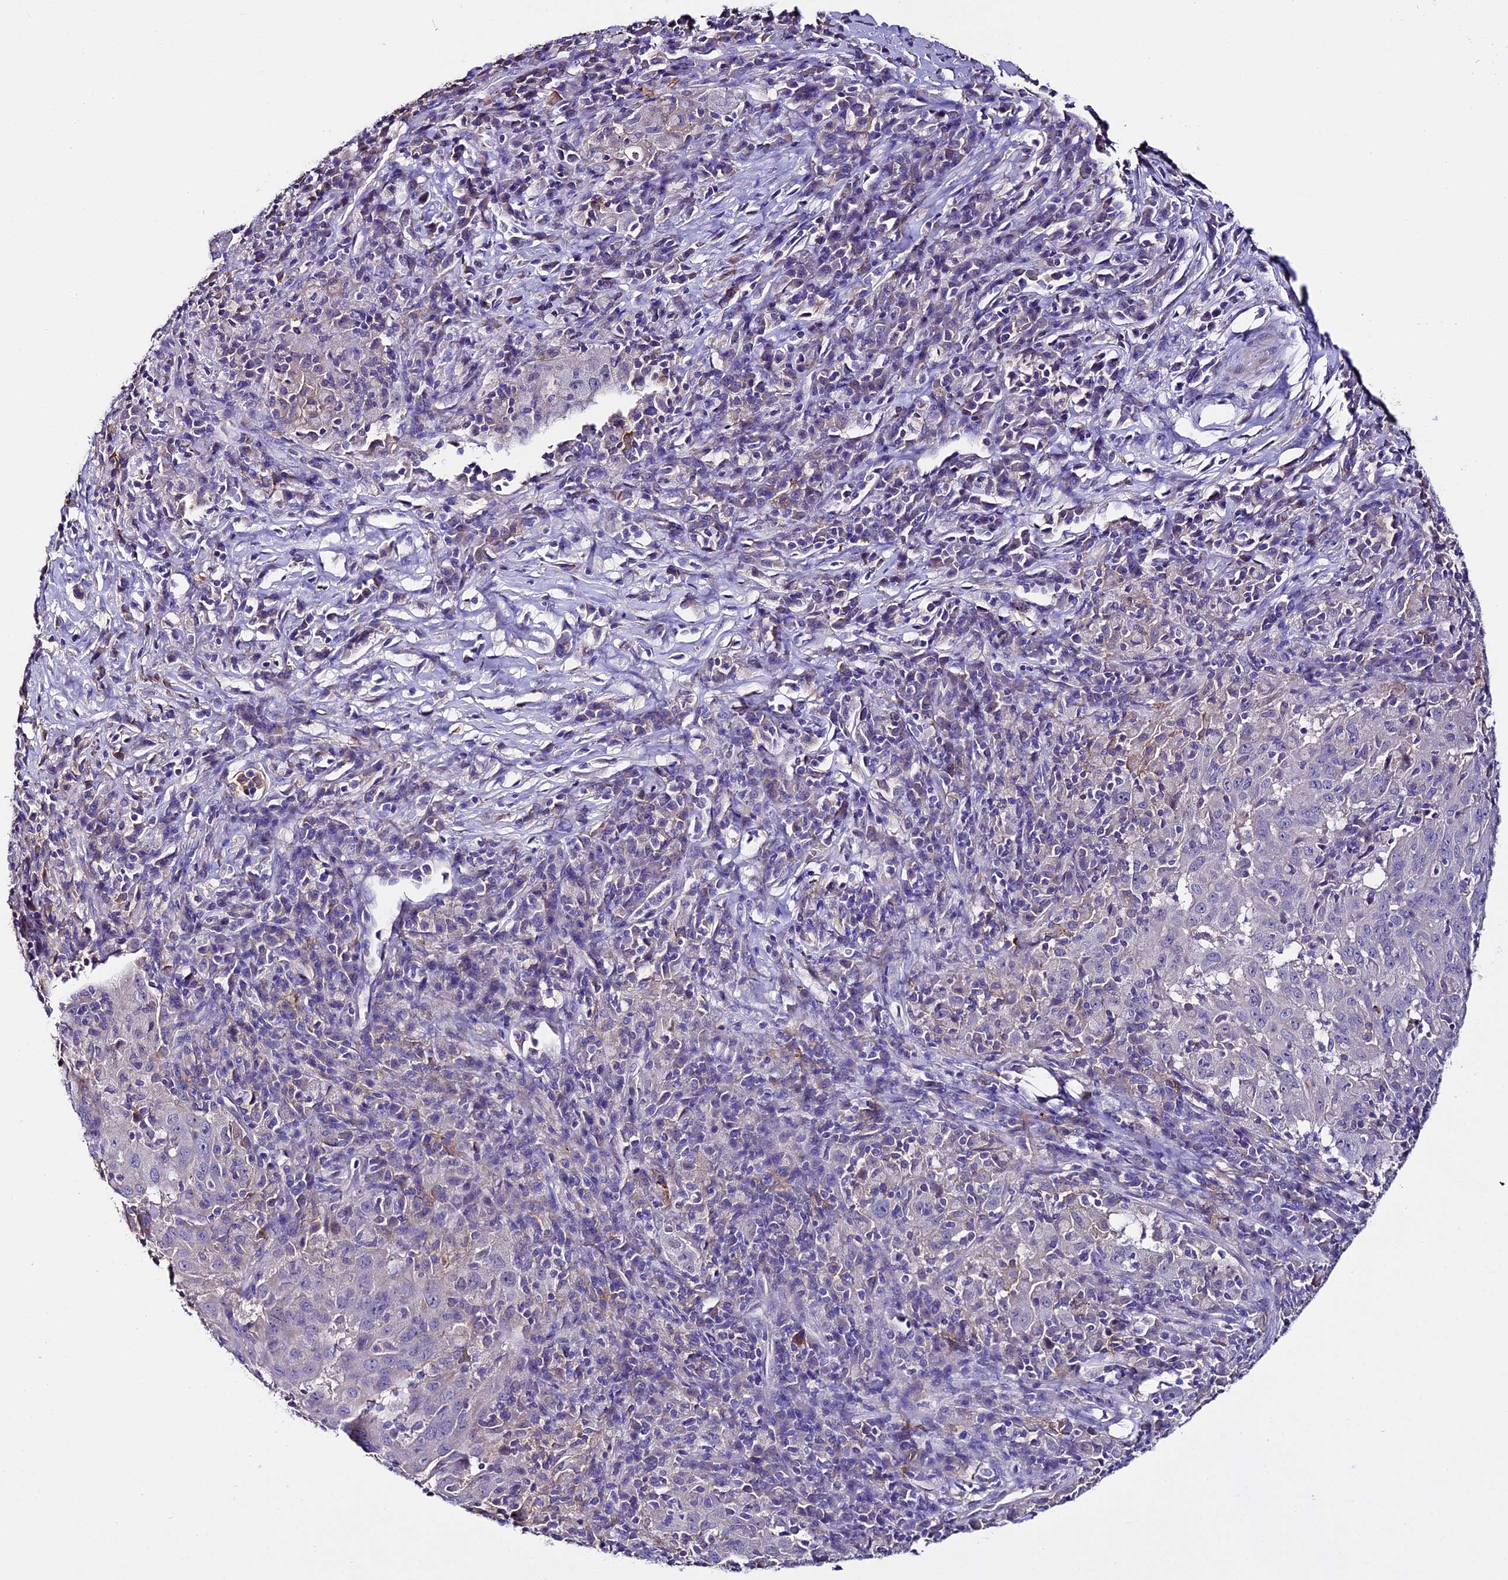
{"staining": {"intensity": "negative", "quantity": "none", "location": "none"}, "tissue": "pancreatic cancer", "cell_type": "Tumor cells", "image_type": "cancer", "snomed": [{"axis": "morphology", "description": "Adenocarcinoma, NOS"}, {"axis": "topography", "description": "Pancreas"}], "caption": "High magnification brightfield microscopy of adenocarcinoma (pancreatic) stained with DAB (3,3'-diaminobenzidine) (brown) and counterstained with hematoxylin (blue): tumor cells show no significant positivity.", "gene": "NOD2", "patient": {"sex": "male", "age": 63}}